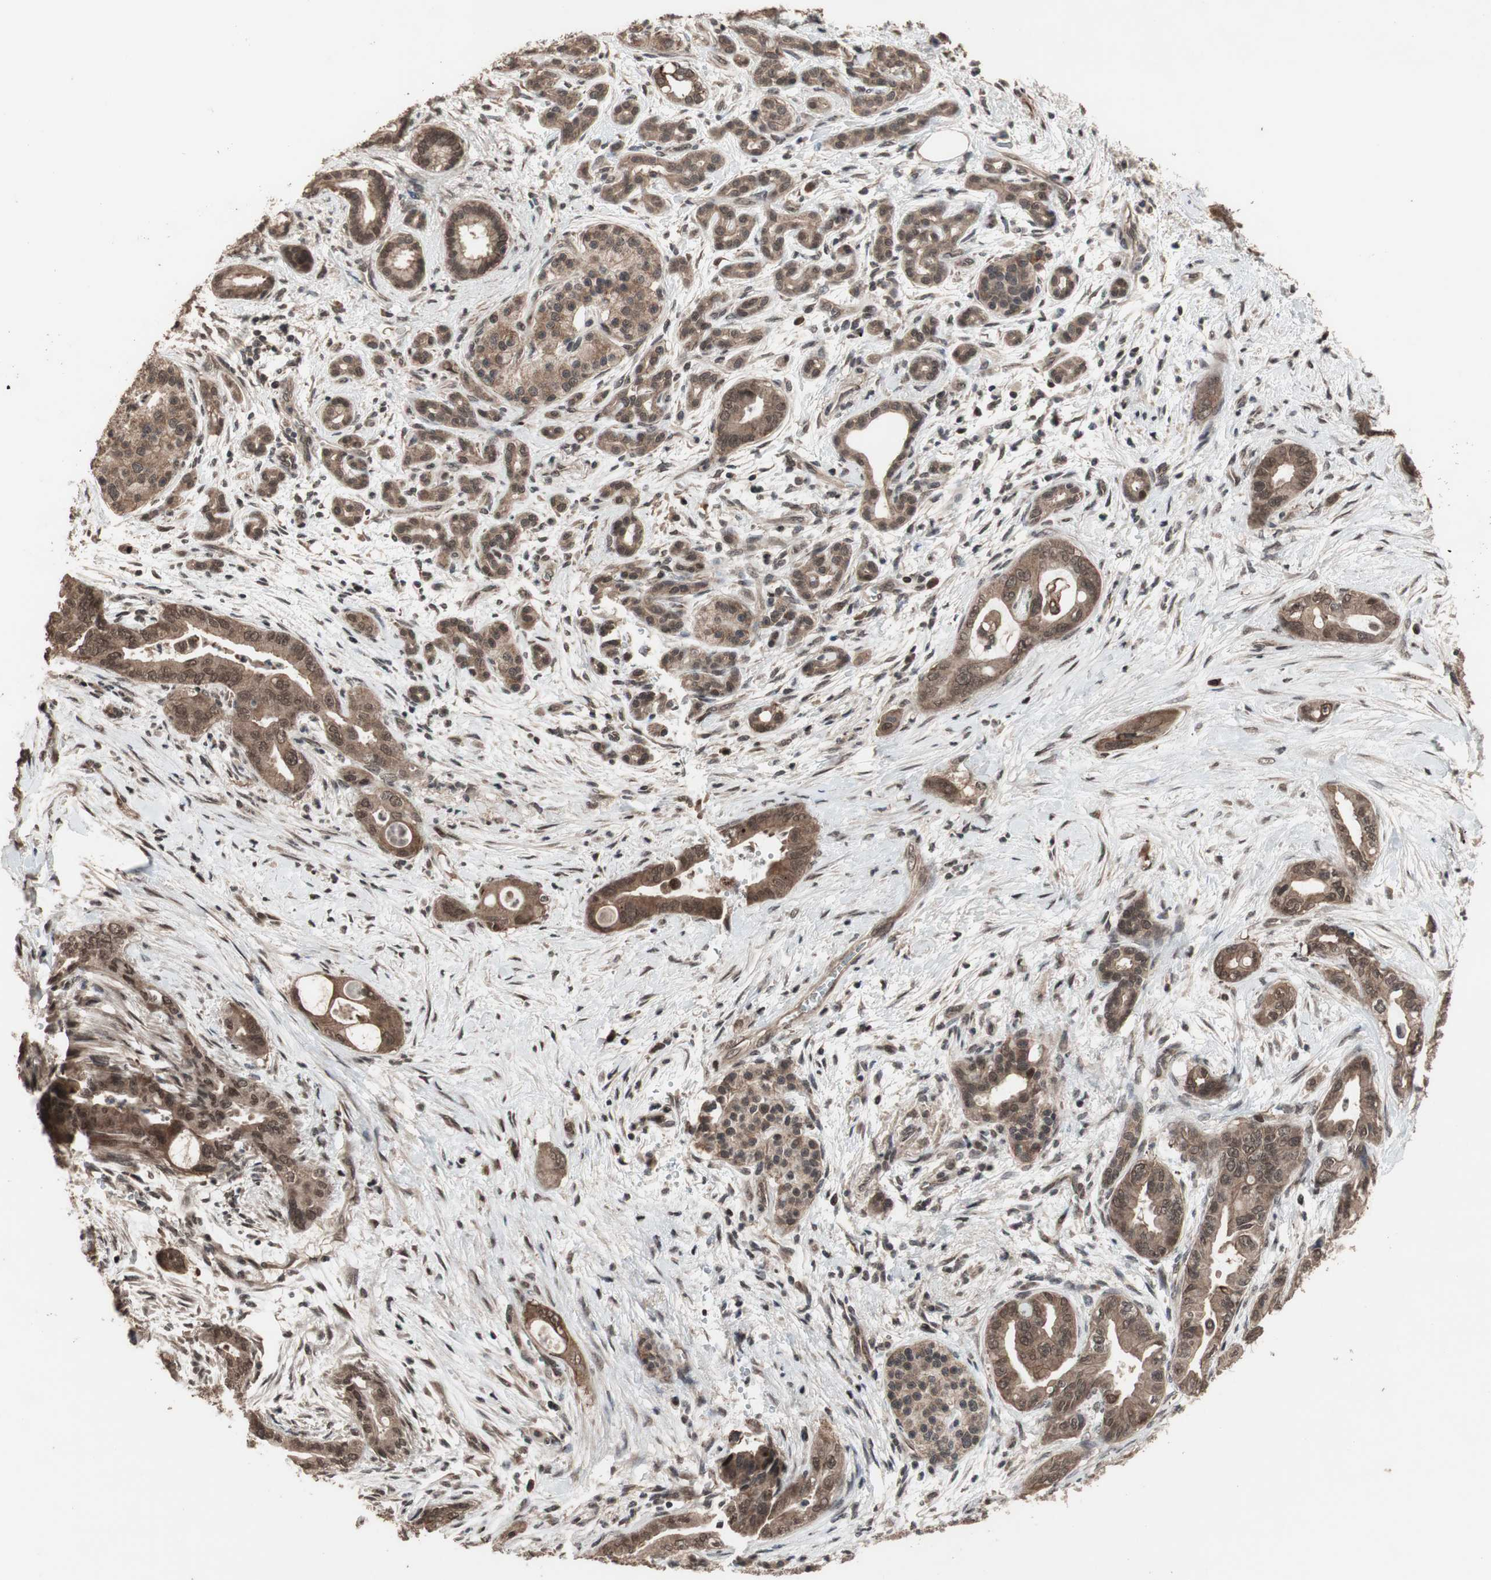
{"staining": {"intensity": "moderate", "quantity": ">75%", "location": "cytoplasmic/membranous"}, "tissue": "pancreatic cancer", "cell_type": "Tumor cells", "image_type": "cancer", "snomed": [{"axis": "morphology", "description": "Adenocarcinoma, NOS"}, {"axis": "topography", "description": "Pancreas"}], "caption": "Pancreatic cancer tissue displays moderate cytoplasmic/membranous staining in about >75% of tumor cells, visualized by immunohistochemistry. (Brightfield microscopy of DAB IHC at high magnification).", "gene": "KANSL1", "patient": {"sex": "male", "age": 70}}